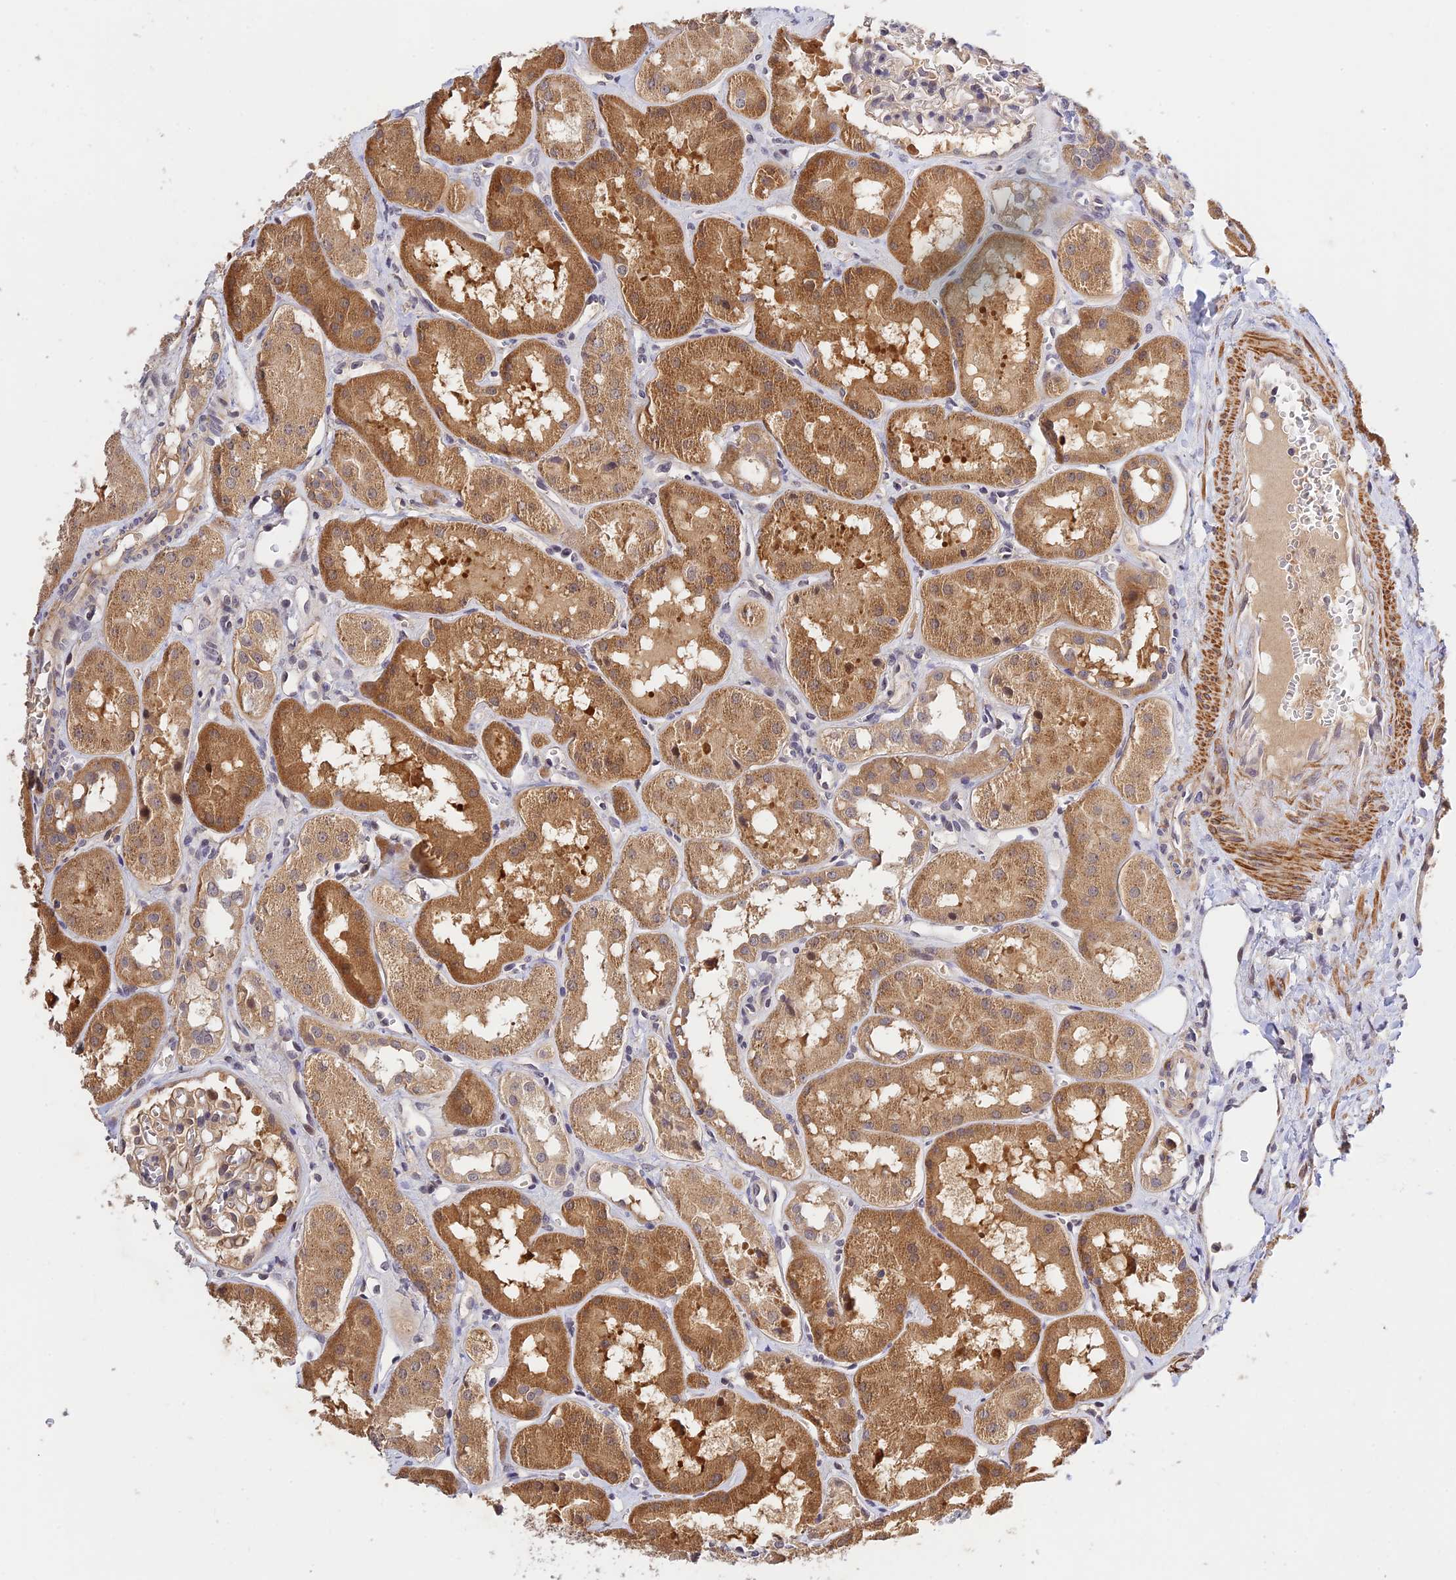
{"staining": {"intensity": "weak", "quantity": "<25%", "location": "cytoplasmic/membranous"}, "tissue": "kidney", "cell_type": "Cells in glomeruli", "image_type": "normal", "snomed": [{"axis": "morphology", "description": "Normal tissue, NOS"}, {"axis": "topography", "description": "Kidney"}], "caption": "Cells in glomeruli show no significant expression in benign kidney. (DAB IHC with hematoxylin counter stain).", "gene": "CWH43", "patient": {"sex": "male", "age": 16}}